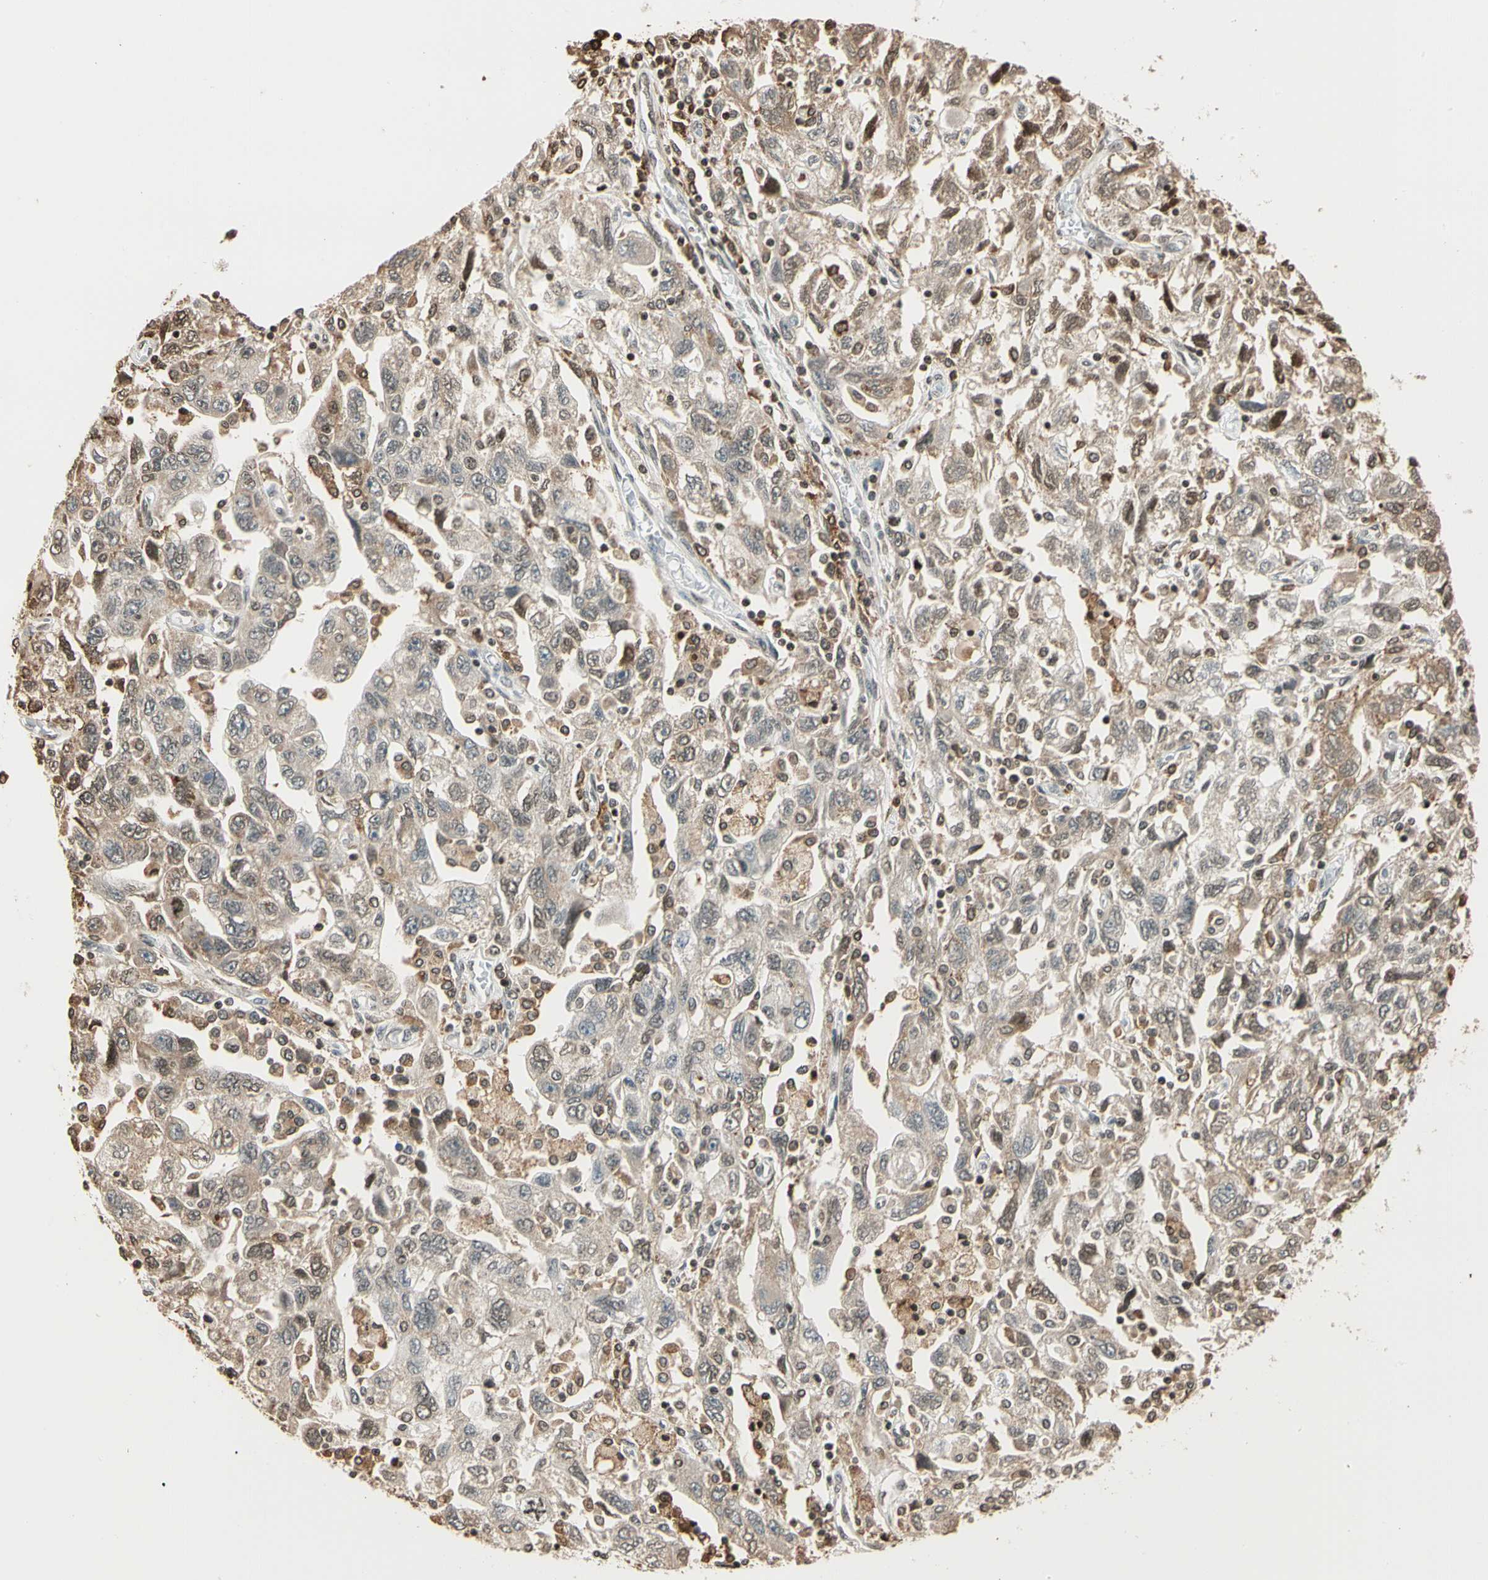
{"staining": {"intensity": "weak", "quantity": "25%-75%", "location": "cytoplasmic/membranous,nuclear"}, "tissue": "ovarian cancer", "cell_type": "Tumor cells", "image_type": "cancer", "snomed": [{"axis": "morphology", "description": "Carcinoma, NOS"}, {"axis": "morphology", "description": "Cystadenocarcinoma, serous, NOS"}, {"axis": "topography", "description": "Ovary"}], "caption": "Protein expression analysis of human ovarian carcinoma reveals weak cytoplasmic/membranous and nuclear staining in about 25%-75% of tumor cells.", "gene": "FER", "patient": {"sex": "female", "age": 69}}